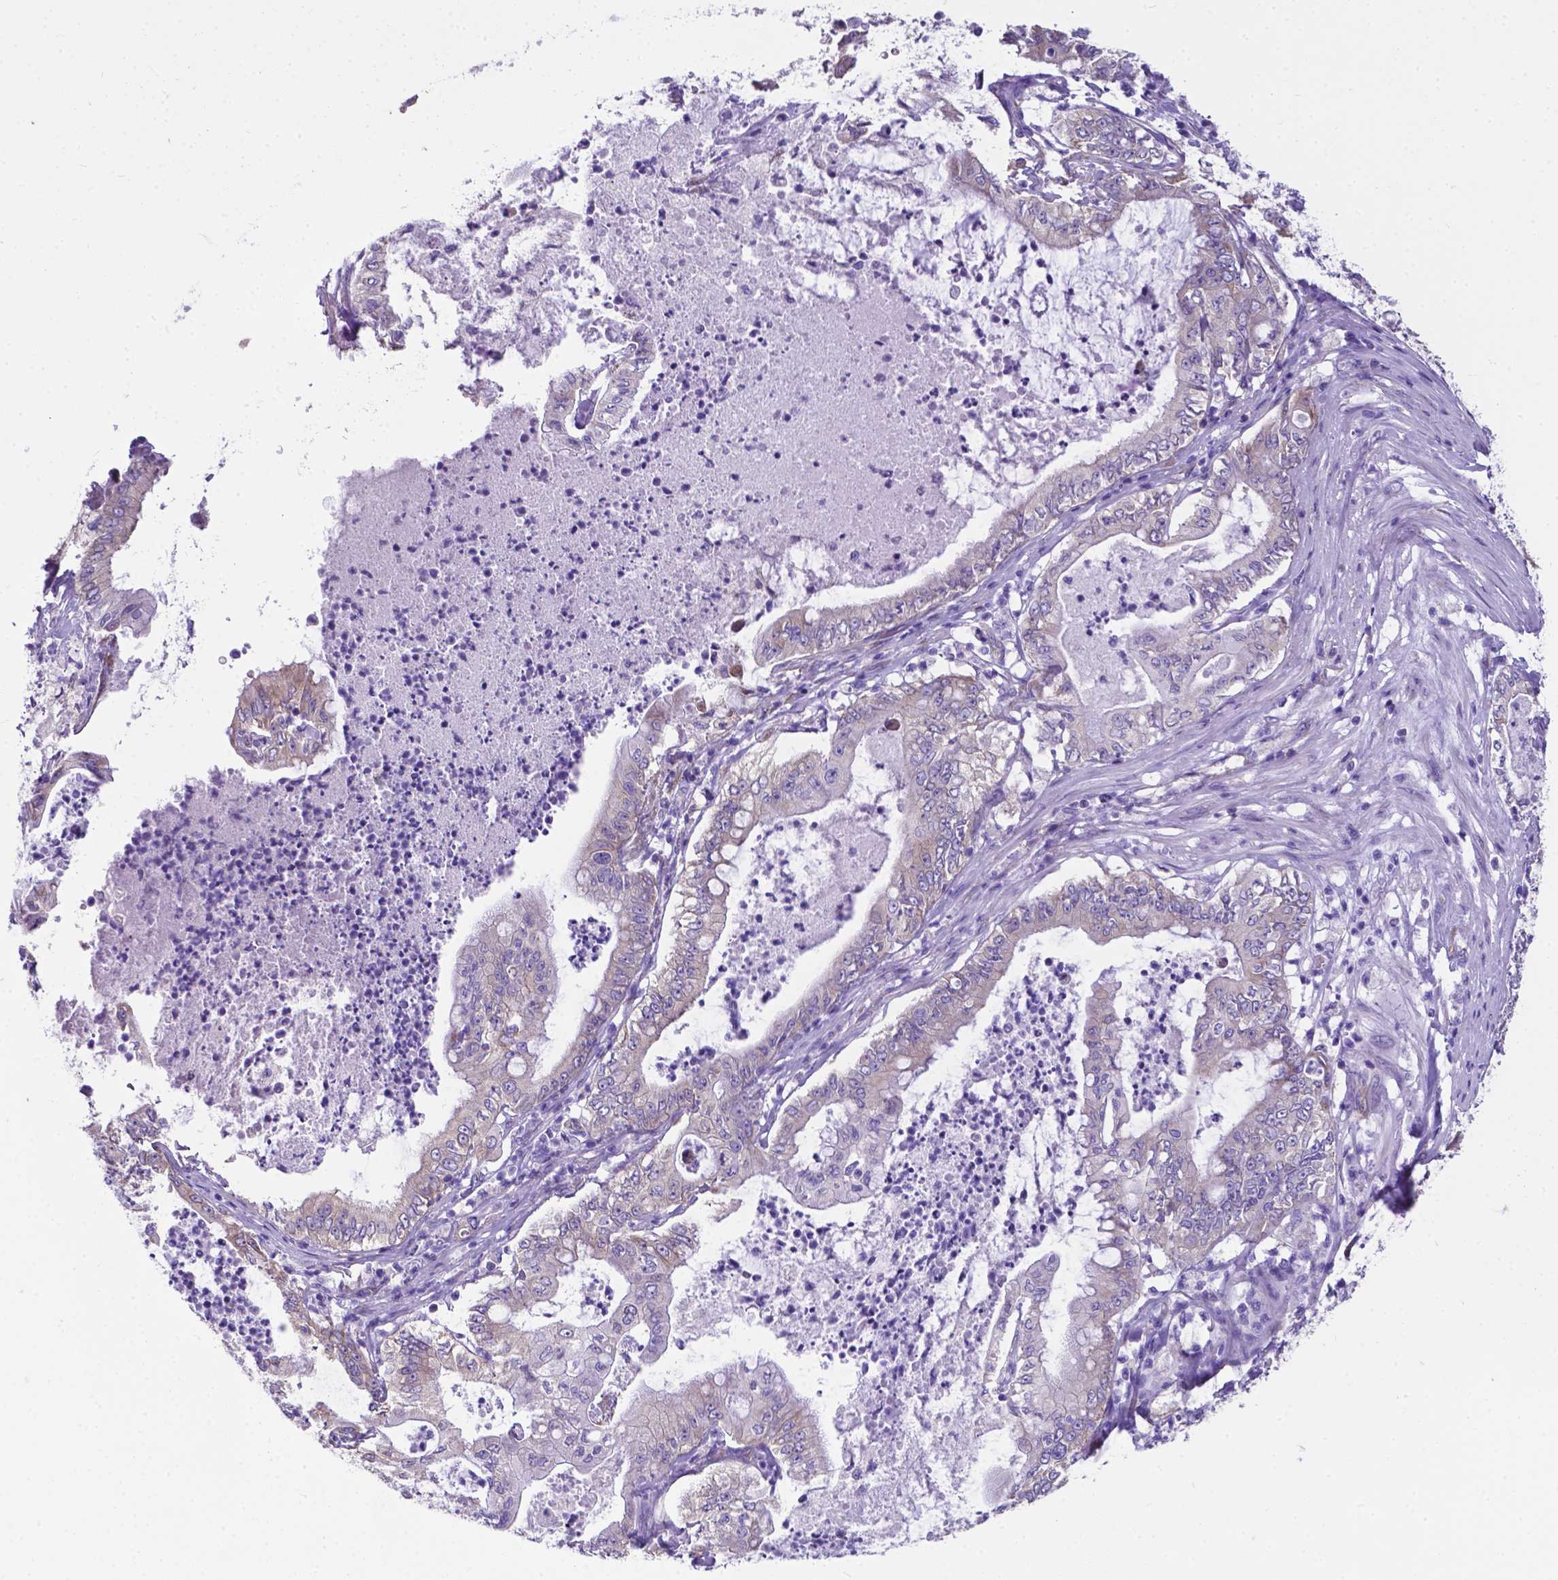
{"staining": {"intensity": "weak", "quantity": ">75%", "location": "cytoplasmic/membranous"}, "tissue": "pancreatic cancer", "cell_type": "Tumor cells", "image_type": "cancer", "snomed": [{"axis": "morphology", "description": "Adenocarcinoma, NOS"}, {"axis": "topography", "description": "Pancreas"}], "caption": "The immunohistochemical stain shows weak cytoplasmic/membranous staining in tumor cells of adenocarcinoma (pancreatic) tissue. (DAB IHC, brown staining for protein, blue staining for nuclei).", "gene": "RPL6", "patient": {"sex": "male", "age": 71}}